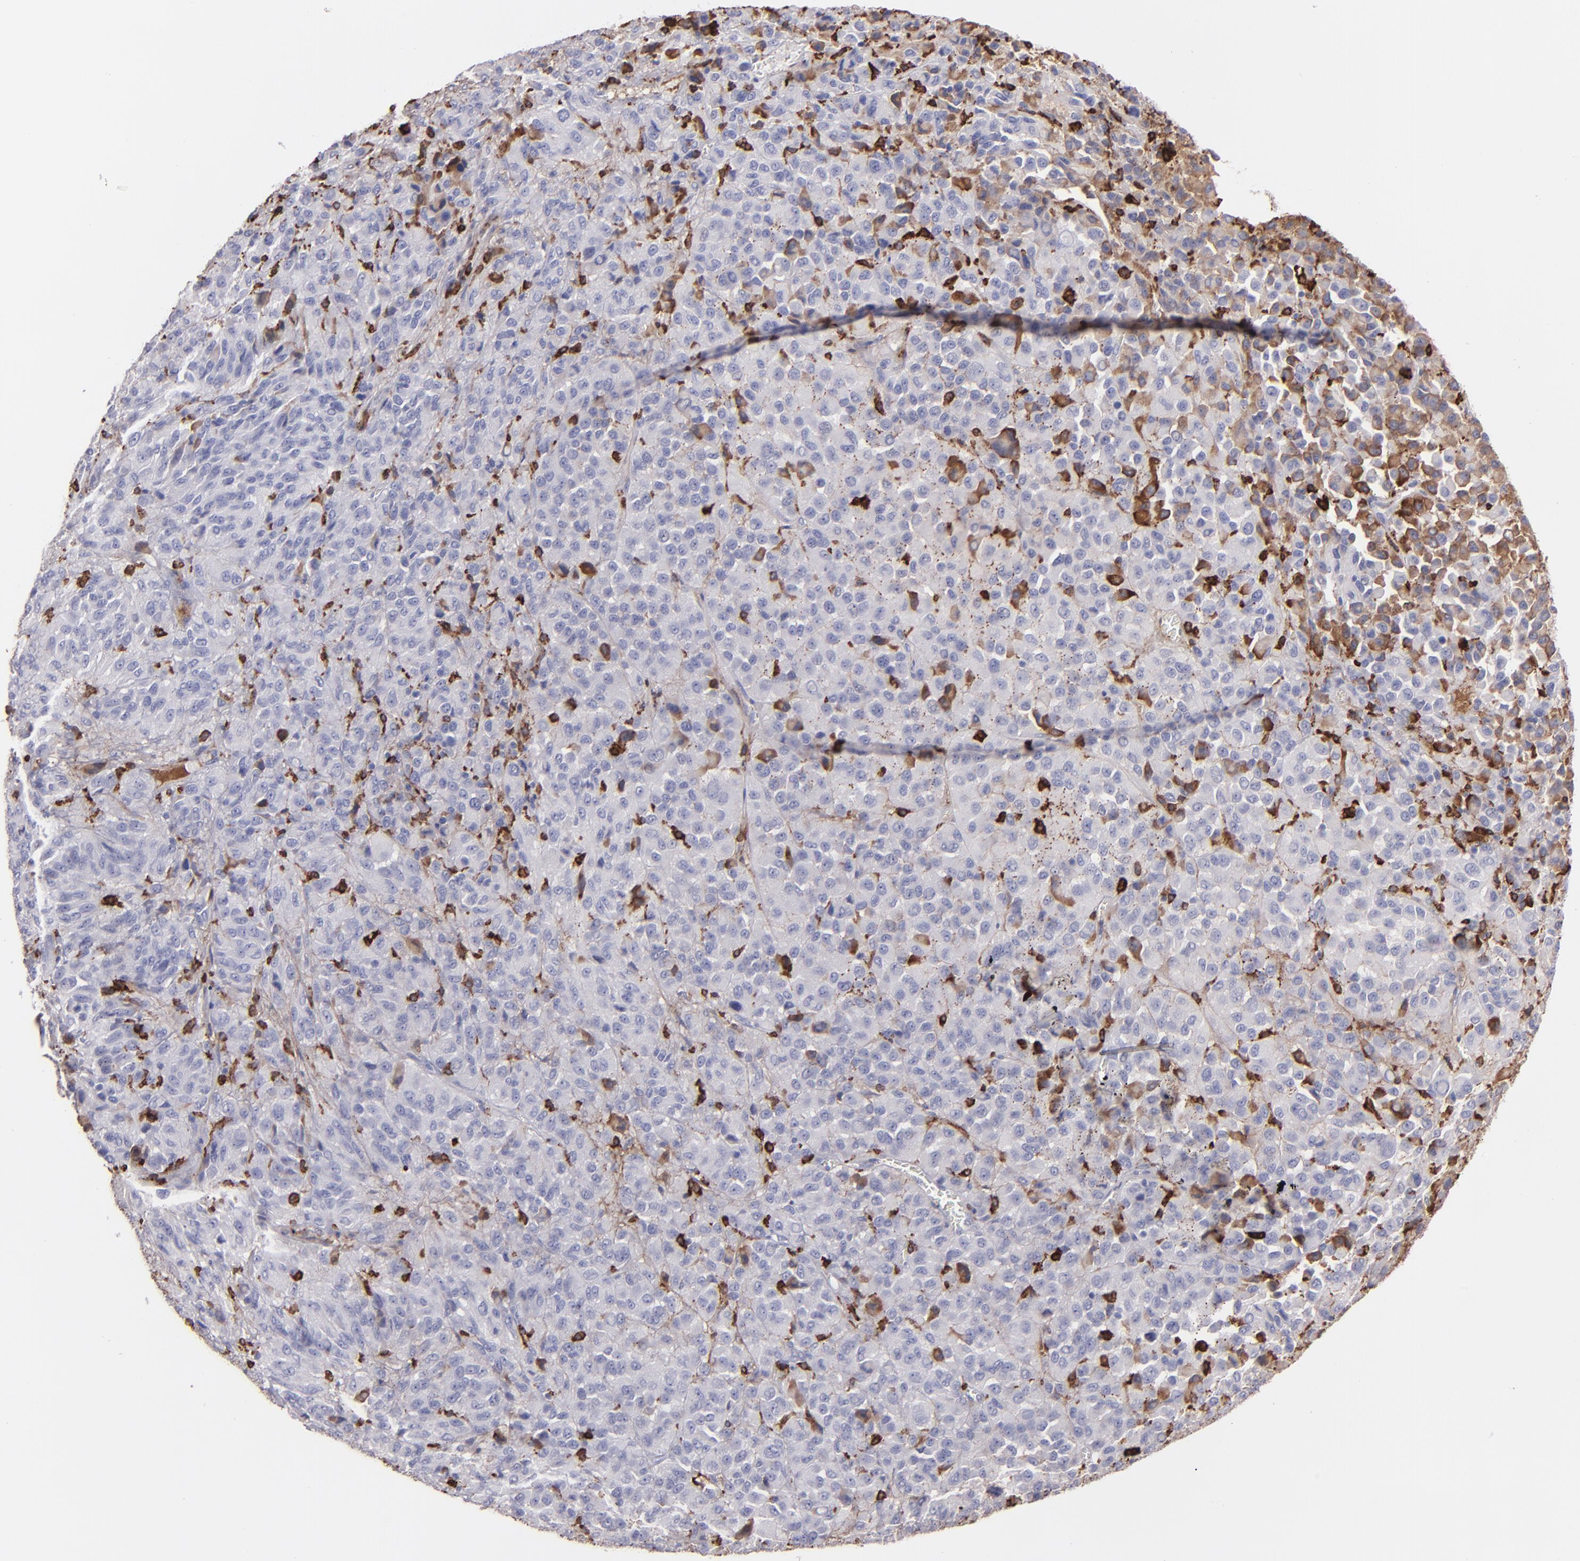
{"staining": {"intensity": "weak", "quantity": "<25%", "location": "cytoplasmic/membranous"}, "tissue": "melanoma", "cell_type": "Tumor cells", "image_type": "cancer", "snomed": [{"axis": "morphology", "description": "Malignant melanoma, Metastatic site"}, {"axis": "topography", "description": "Lung"}], "caption": "IHC histopathology image of melanoma stained for a protein (brown), which shows no positivity in tumor cells.", "gene": "C1QA", "patient": {"sex": "male", "age": 64}}